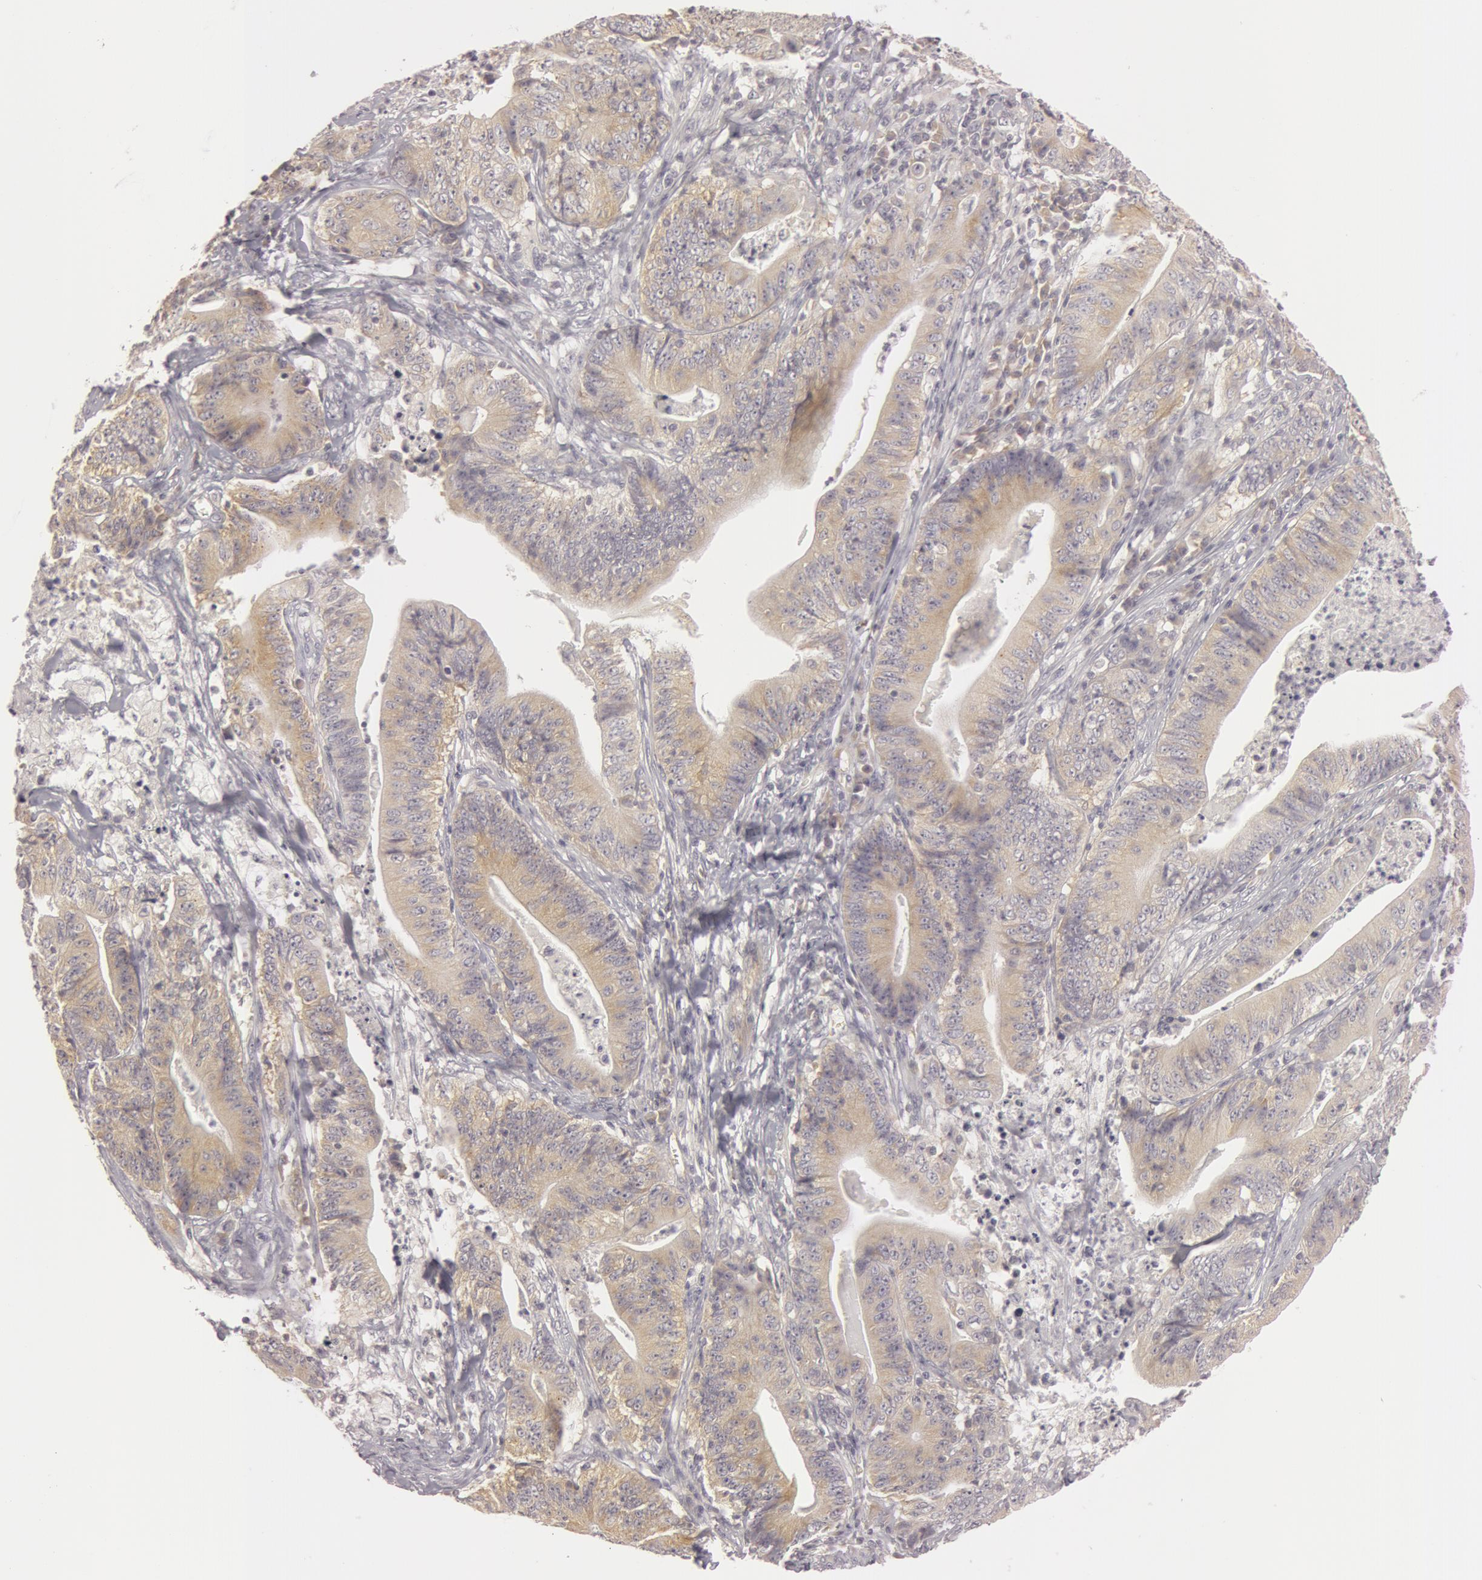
{"staining": {"intensity": "weak", "quantity": ">75%", "location": "cytoplasmic/membranous"}, "tissue": "stomach cancer", "cell_type": "Tumor cells", "image_type": "cancer", "snomed": [{"axis": "morphology", "description": "Adenocarcinoma, NOS"}, {"axis": "topography", "description": "Stomach, lower"}], "caption": "This micrograph demonstrates immunohistochemistry (IHC) staining of human adenocarcinoma (stomach), with low weak cytoplasmic/membranous staining in approximately >75% of tumor cells.", "gene": "RALGAPA1", "patient": {"sex": "female", "age": 86}}